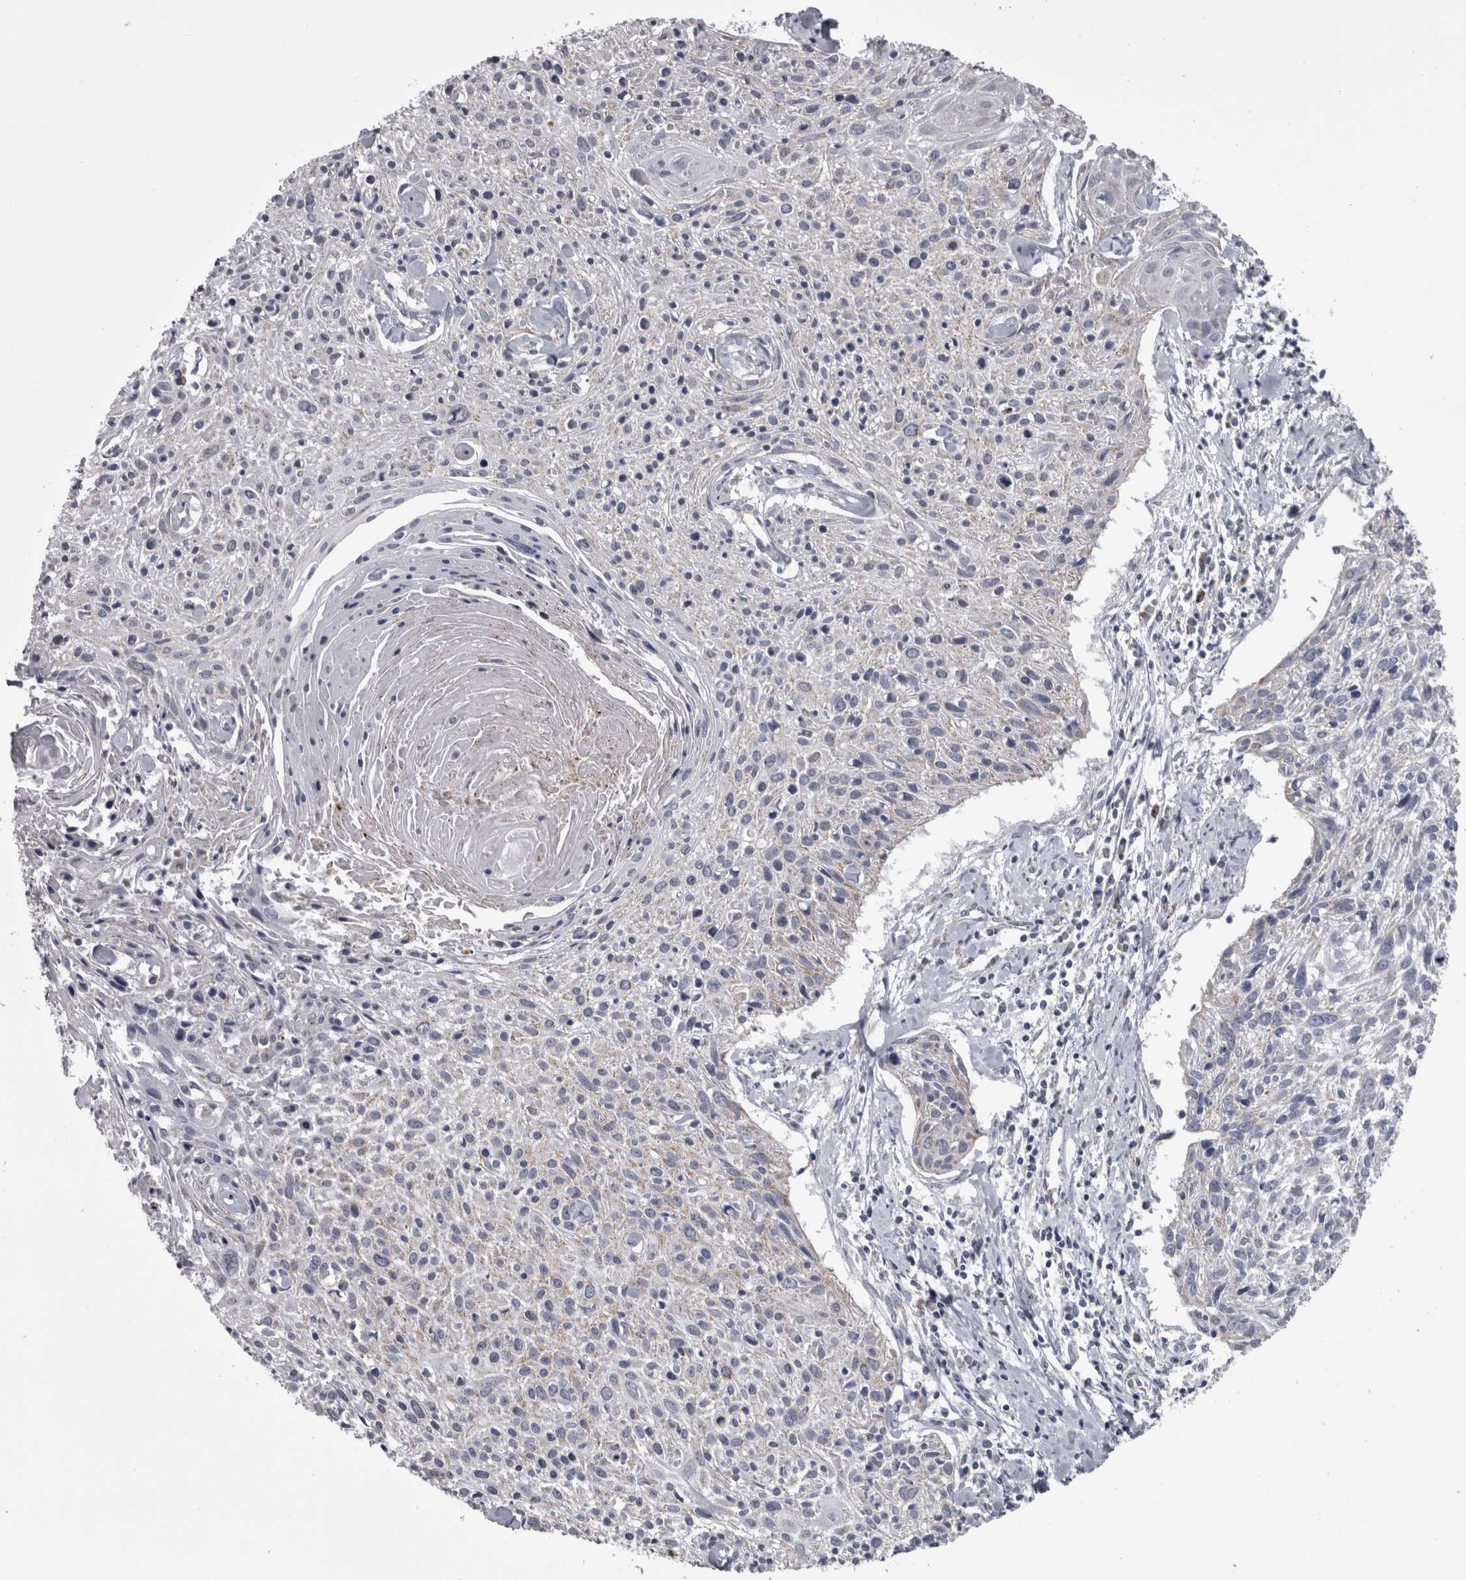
{"staining": {"intensity": "negative", "quantity": "none", "location": "none"}, "tissue": "cervical cancer", "cell_type": "Tumor cells", "image_type": "cancer", "snomed": [{"axis": "morphology", "description": "Squamous cell carcinoma, NOS"}, {"axis": "topography", "description": "Cervix"}], "caption": "Immunohistochemistry image of squamous cell carcinoma (cervical) stained for a protein (brown), which demonstrates no positivity in tumor cells.", "gene": "DBT", "patient": {"sex": "female", "age": 51}}